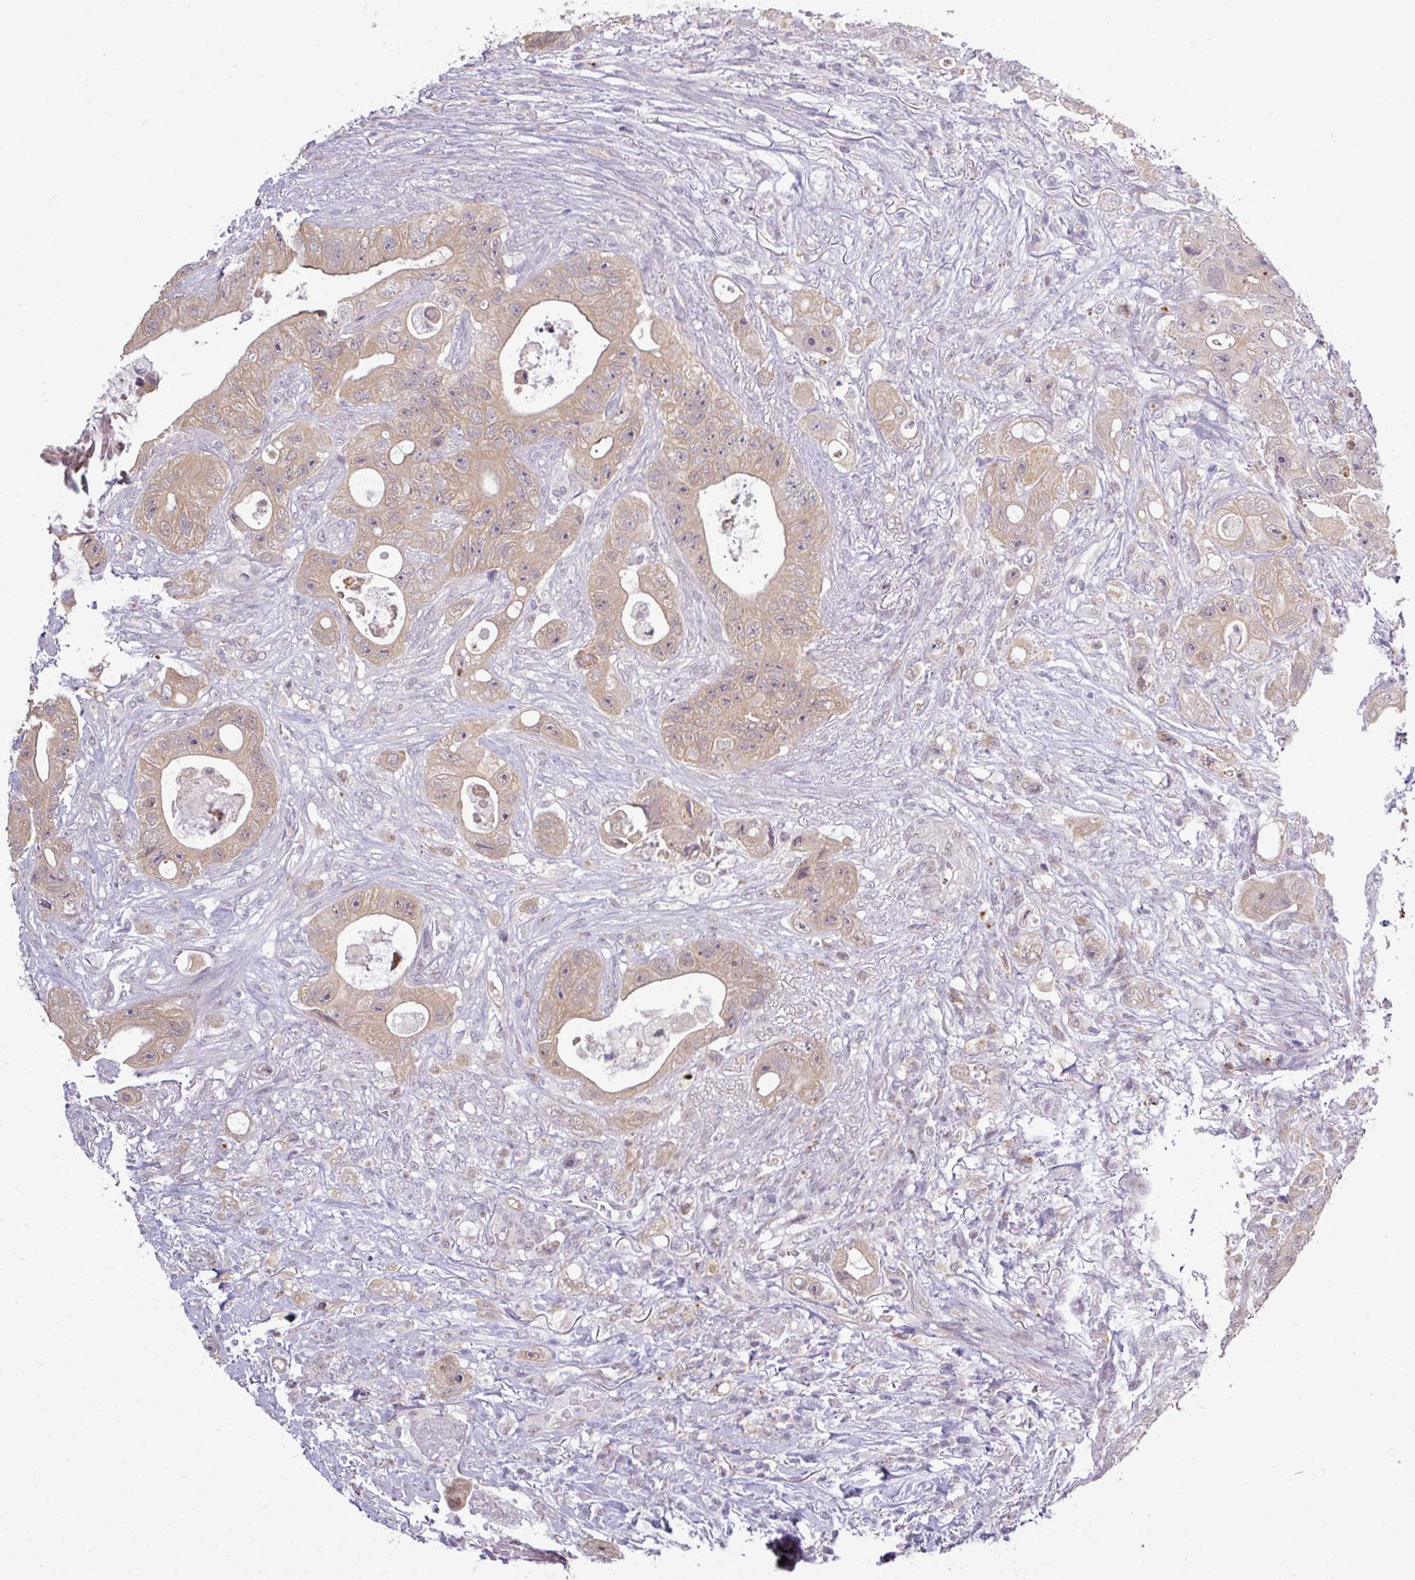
{"staining": {"intensity": "weak", "quantity": "25%-75%", "location": "cytoplasmic/membranous"}, "tissue": "colorectal cancer", "cell_type": "Tumor cells", "image_type": "cancer", "snomed": [{"axis": "morphology", "description": "Adenocarcinoma, NOS"}, {"axis": "topography", "description": "Colon"}], "caption": "Immunohistochemistry (IHC) micrograph of neoplastic tissue: colorectal cancer (adenocarcinoma) stained using immunohistochemistry displays low levels of weak protein expression localized specifically in the cytoplasmic/membranous of tumor cells, appearing as a cytoplasmic/membranous brown color.", "gene": "ZNF217", "patient": {"sex": "female", "age": 46}}